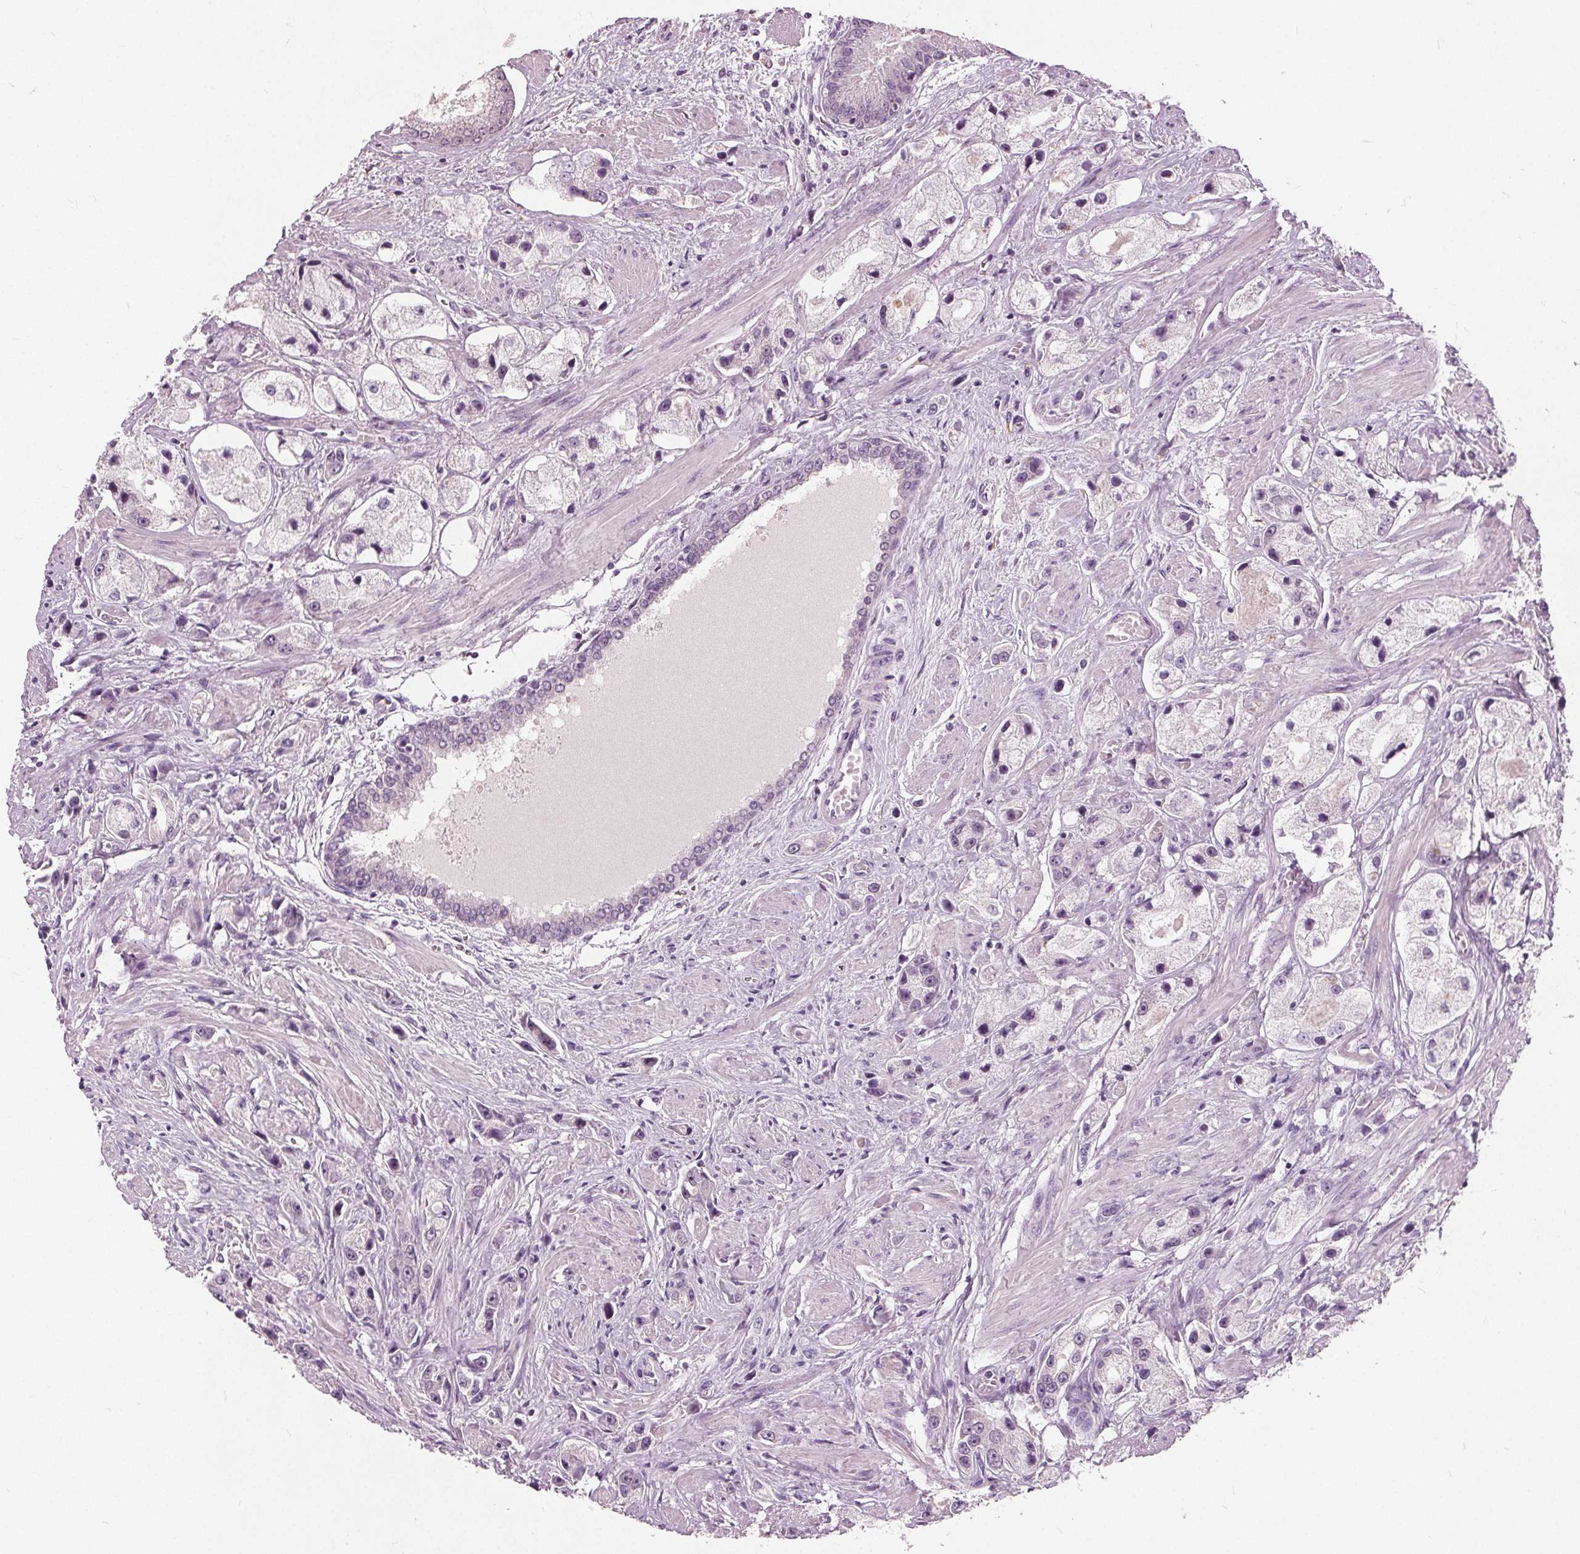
{"staining": {"intensity": "negative", "quantity": "none", "location": "none"}, "tissue": "prostate cancer", "cell_type": "Tumor cells", "image_type": "cancer", "snomed": [{"axis": "morphology", "description": "Adenocarcinoma, High grade"}, {"axis": "topography", "description": "Prostate"}], "caption": "An image of prostate high-grade adenocarcinoma stained for a protein displays no brown staining in tumor cells.", "gene": "TKFC", "patient": {"sex": "male", "age": 67}}